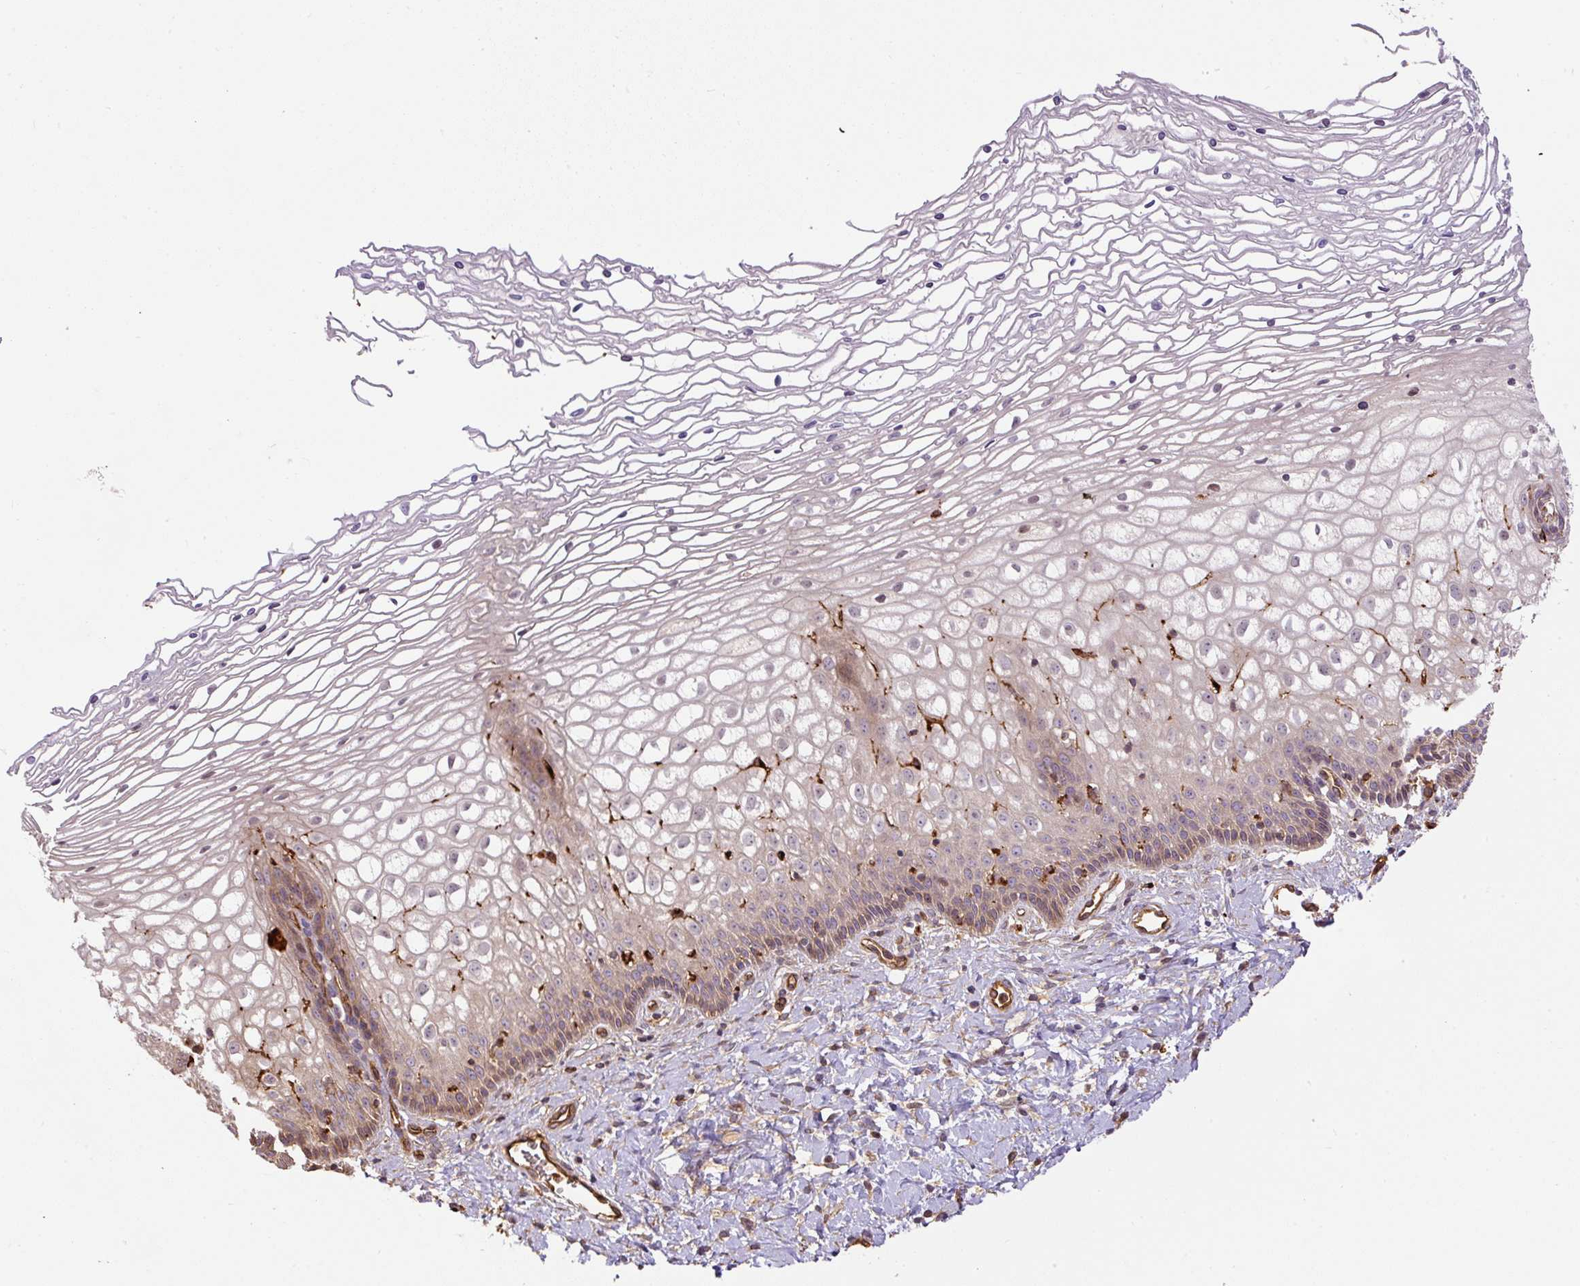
{"staining": {"intensity": "moderate", "quantity": "25%-75%", "location": "cytoplasmic/membranous"}, "tissue": "cervix", "cell_type": "Glandular cells", "image_type": "normal", "snomed": [{"axis": "morphology", "description": "Normal tissue, NOS"}, {"axis": "topography", "description": "Cervix"}], "caption": "Immunohistochemistry (IHC) image of unremarkable human cervix stained for a protein (brown), which shows medium levels of moderate cytoplasmic/membranous positivity in approximately 25%-75% of glandular cells.", "gene": "B3GALT5", "patient": {"sex": "female", "age": 36}}